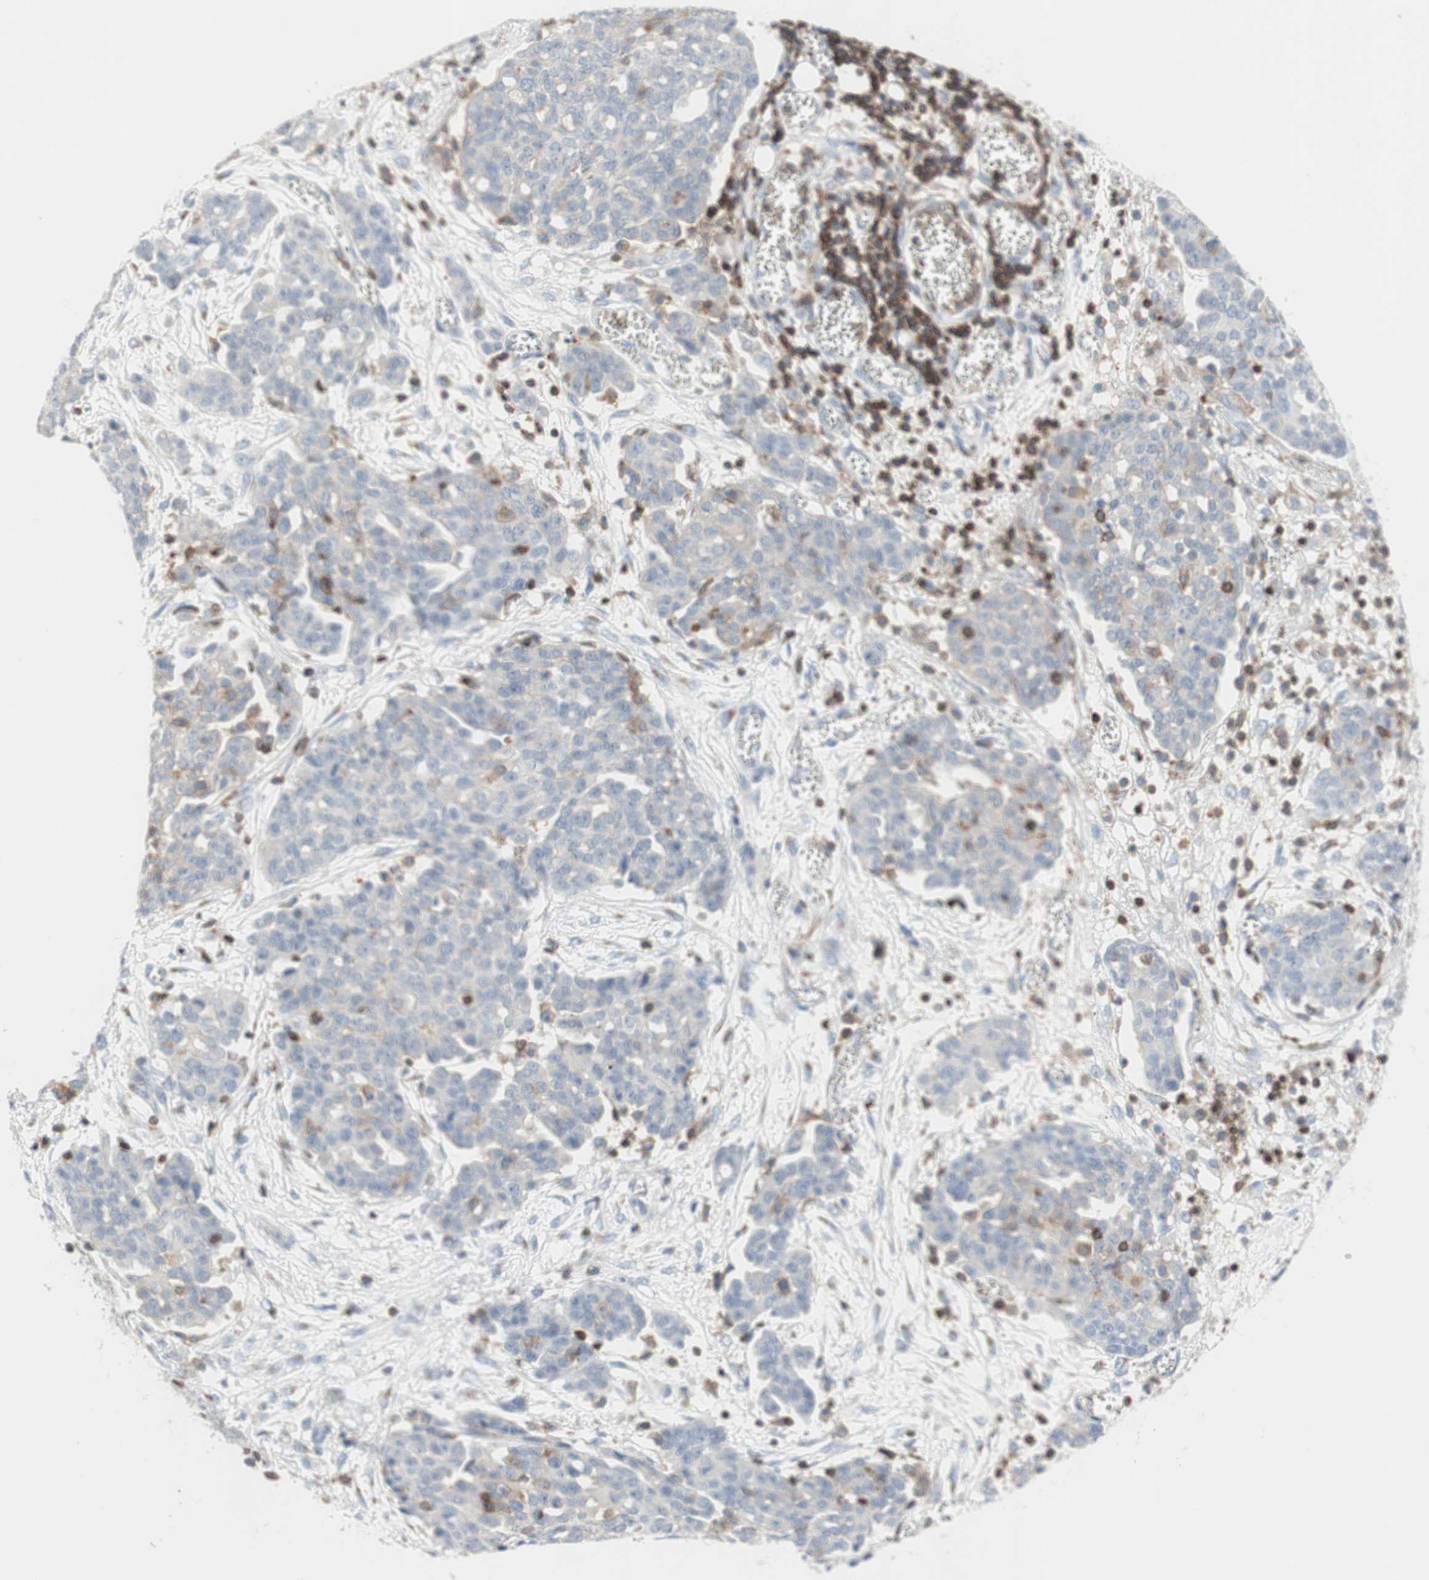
{"staining": {"intensity": "negative", "quantity": "none", "location": "none"}, "tissue": "ovarian cancer", "cell_type": "Tumor cells", "image_type": "cancer", "snomed": [{"axis": "morphology", "description": "Cystadenocarcinoma, serous, NOS"}, {"axis": "topography", "description": "Soft tissue"}, {"axis": "topography", "description": "Ovary"}], "caption": "High power microscopy histopathology image of an immunohistochemistry image of ovarian cancer, revealing no significant positivity in tumor cells.", "gene": "SPINK6", "patient": {"sex": "female", "age": 57}}